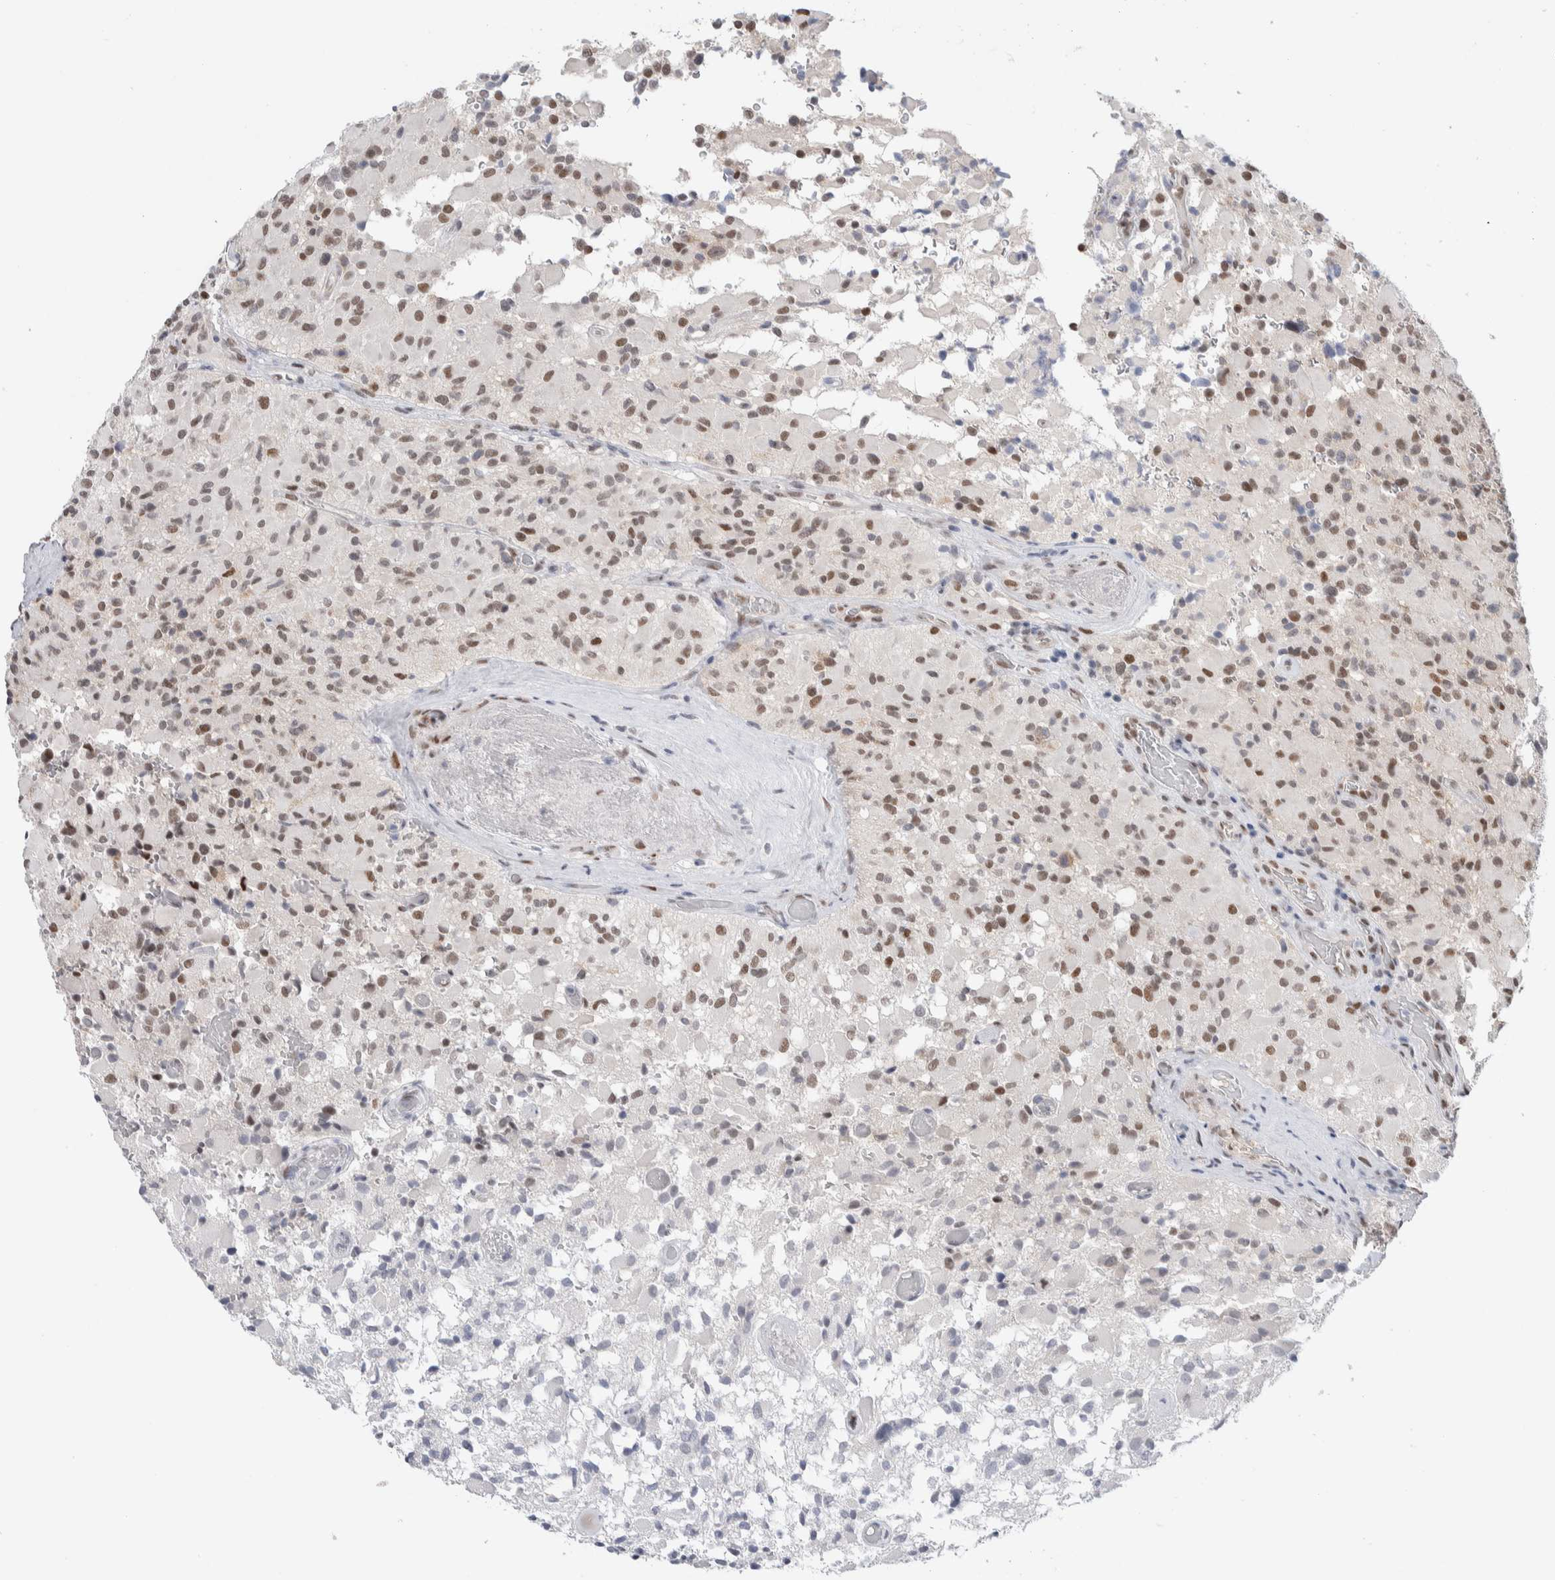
{"staining": {"intensity": "moderate", "quantity": ">75%", "location": "nuclear"}, "tissue": "glioma", "cell_type": "Tumor cells", "image_type": "cancer", "snomed": [{"axis": "morphology", "description": "Glioma, malignant, High grade"}, {"axis": "topography", "description": "Brain"}], "caption": "Glioma stained with DAB (3,3'-diaminobenzidine) immunohistochemistry (IHC) shows medium levels of moderate nuclear expression in approximately >75% of tumor cells. The protein is shown in brown color, while the nuclei are stained blue.", "gene": "PRMT1", "patient": {"sex": "male", "age": 71}}